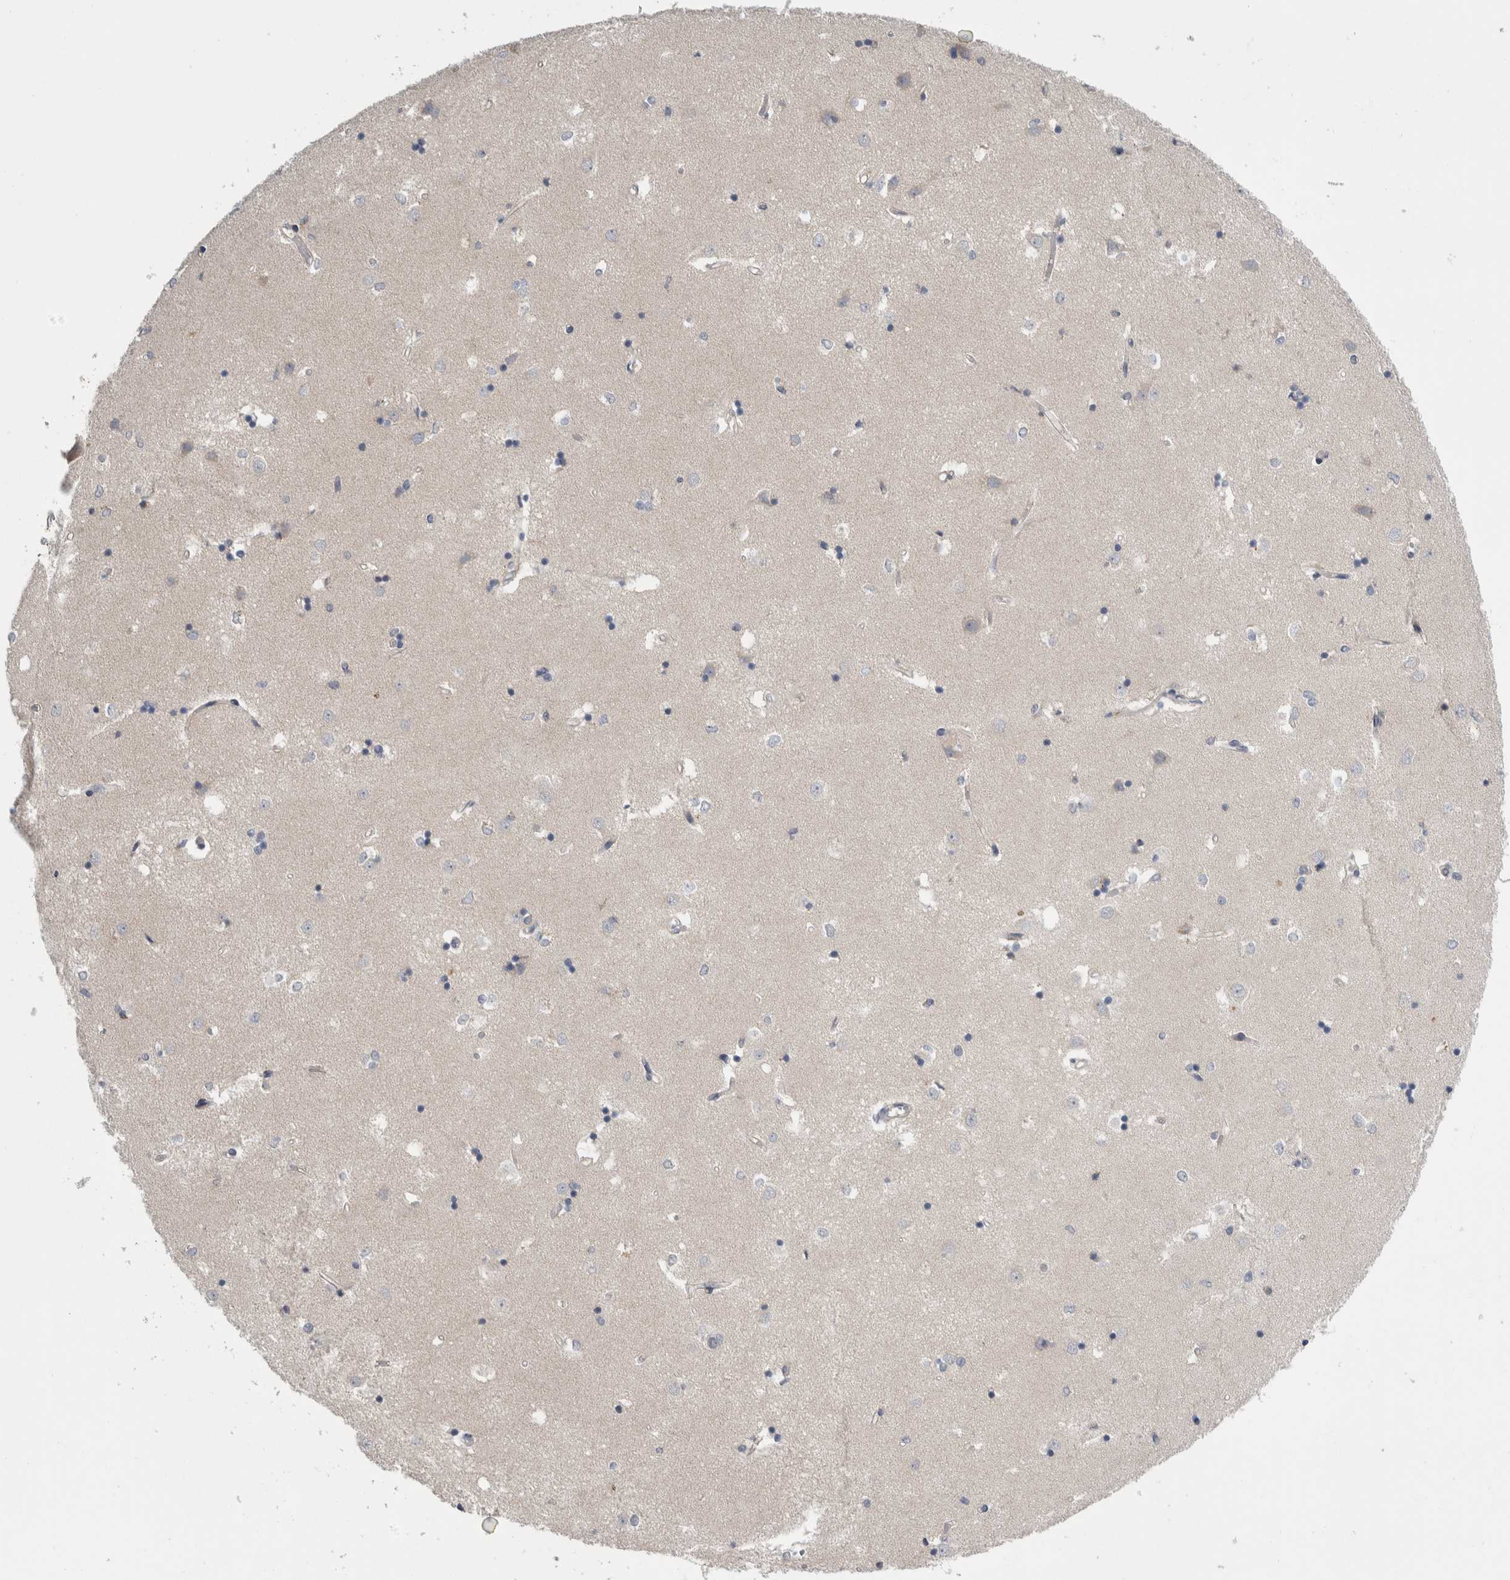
{"staining": {"intensity": "negative", "quantity": "none", "location": "none"}, "tissue": "caudate", "cell_type": "Glial cells", "image_type": "normal", "snomed": [{"axis": "morphology", "description": "Normal tissue, NOS"}, {"axis": "topography", "description": "Lateral ventricle wall"}], "caption": "The image exhibits no staining of glial cells in unremarkable caudate. The staining was performed using DAB to visualize the protein expression in brown, while the nuclei were stained in blue with hematoxylin (Magnification: 20x).", "gene": "TAX1BP1", "patient": {"sex": "male", "age": 45}}